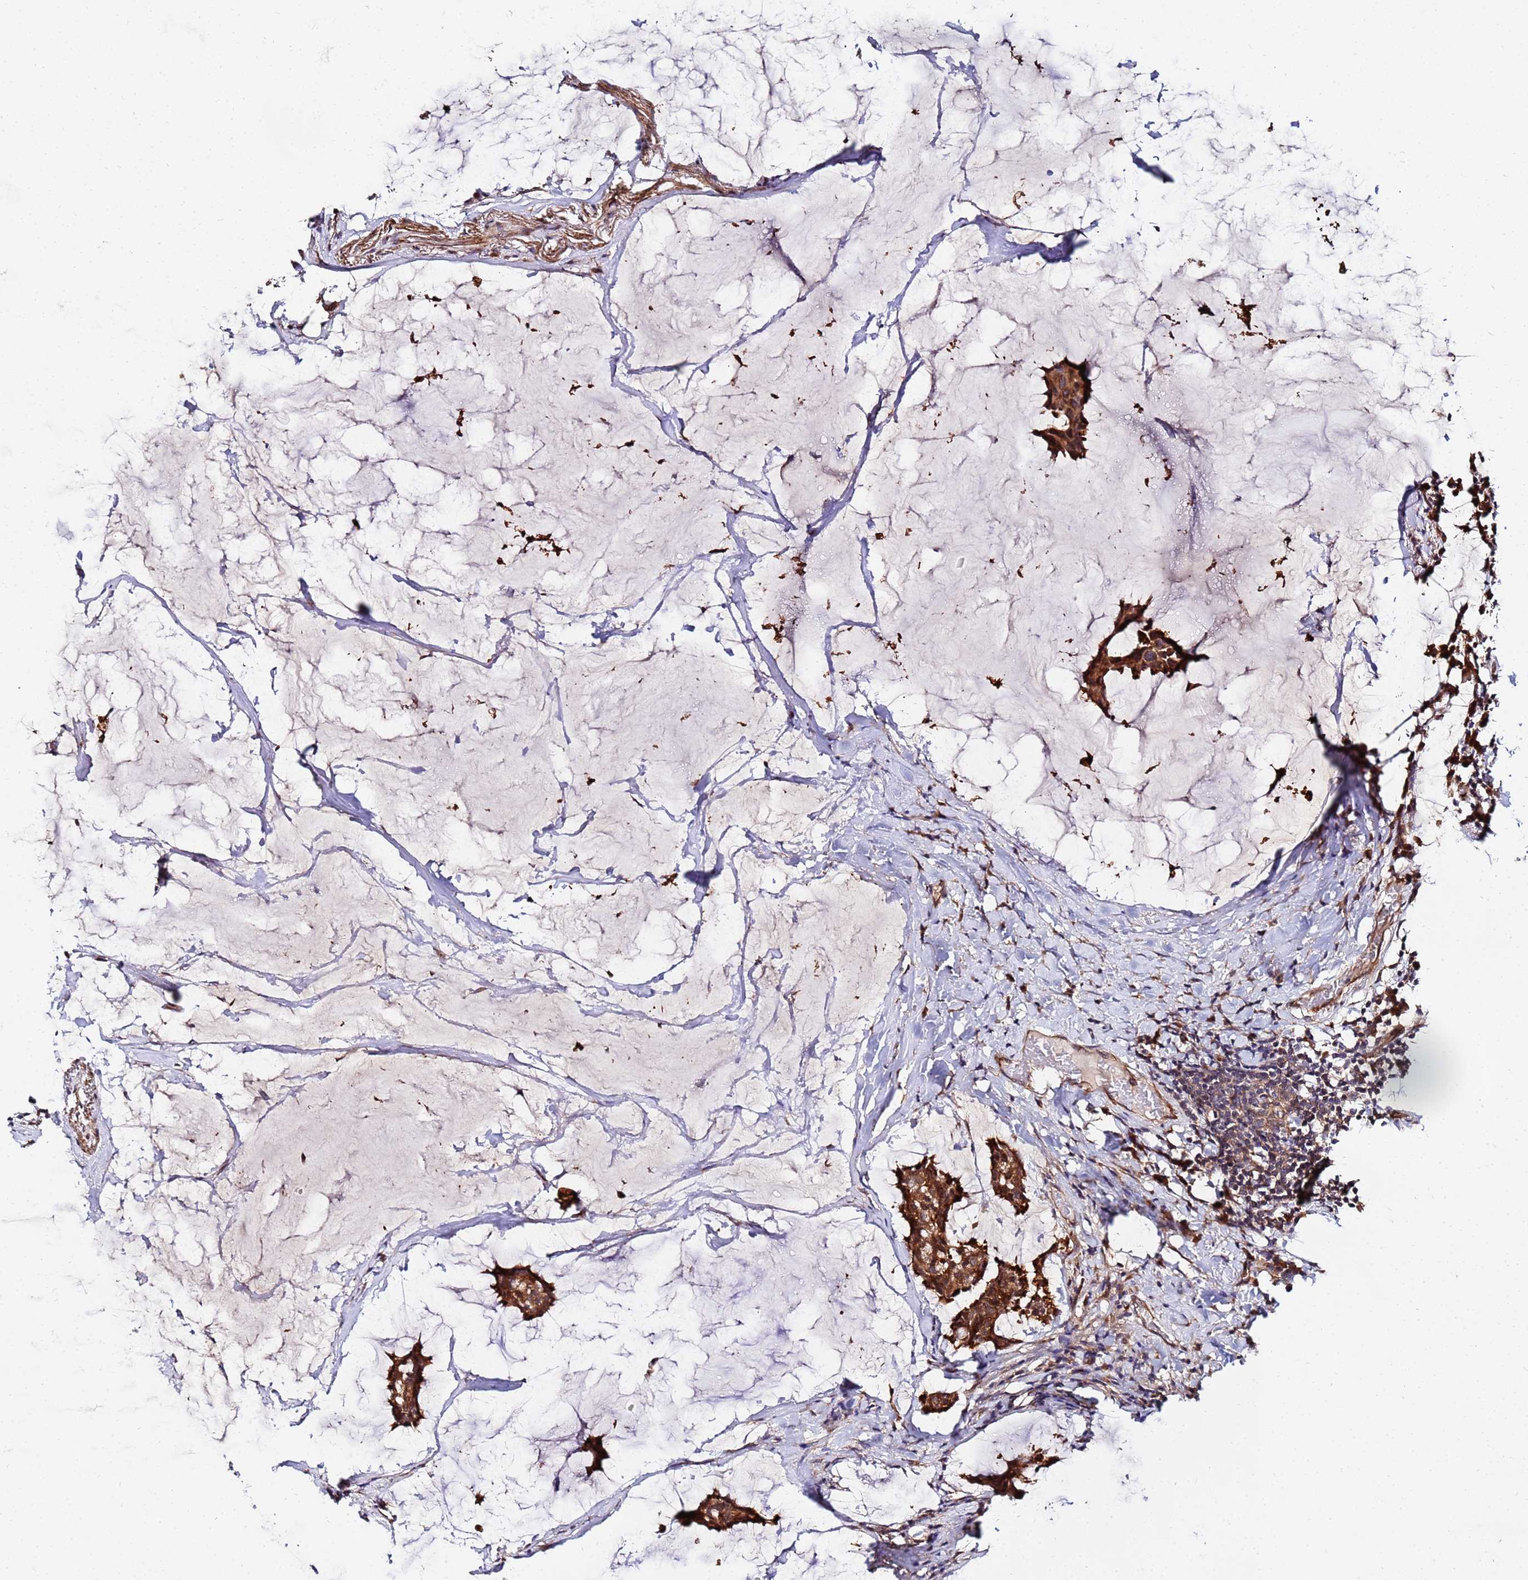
{"staining": {"intensity": "strong", "quantity": ">75%", "location": "cytoplasmic/membranous"}, "tissue": "breast cancer", "cell_type": "Tumor cells", "image_type": "cancer", "snomed": [{"axis": "morphology", "description": "Duct carcinoma"}, {"axis": "topography", "description": "Breast"}], "caption": "Approximately >75% of tumor cells in human intraductal carcinoma (breast) exhibit strong cytoplasmic/membranous protein expression as visualized by brown immunohistochemical staining.", "gene": "UNC93B1", "patient": {"sex": "female", "age": 93}}